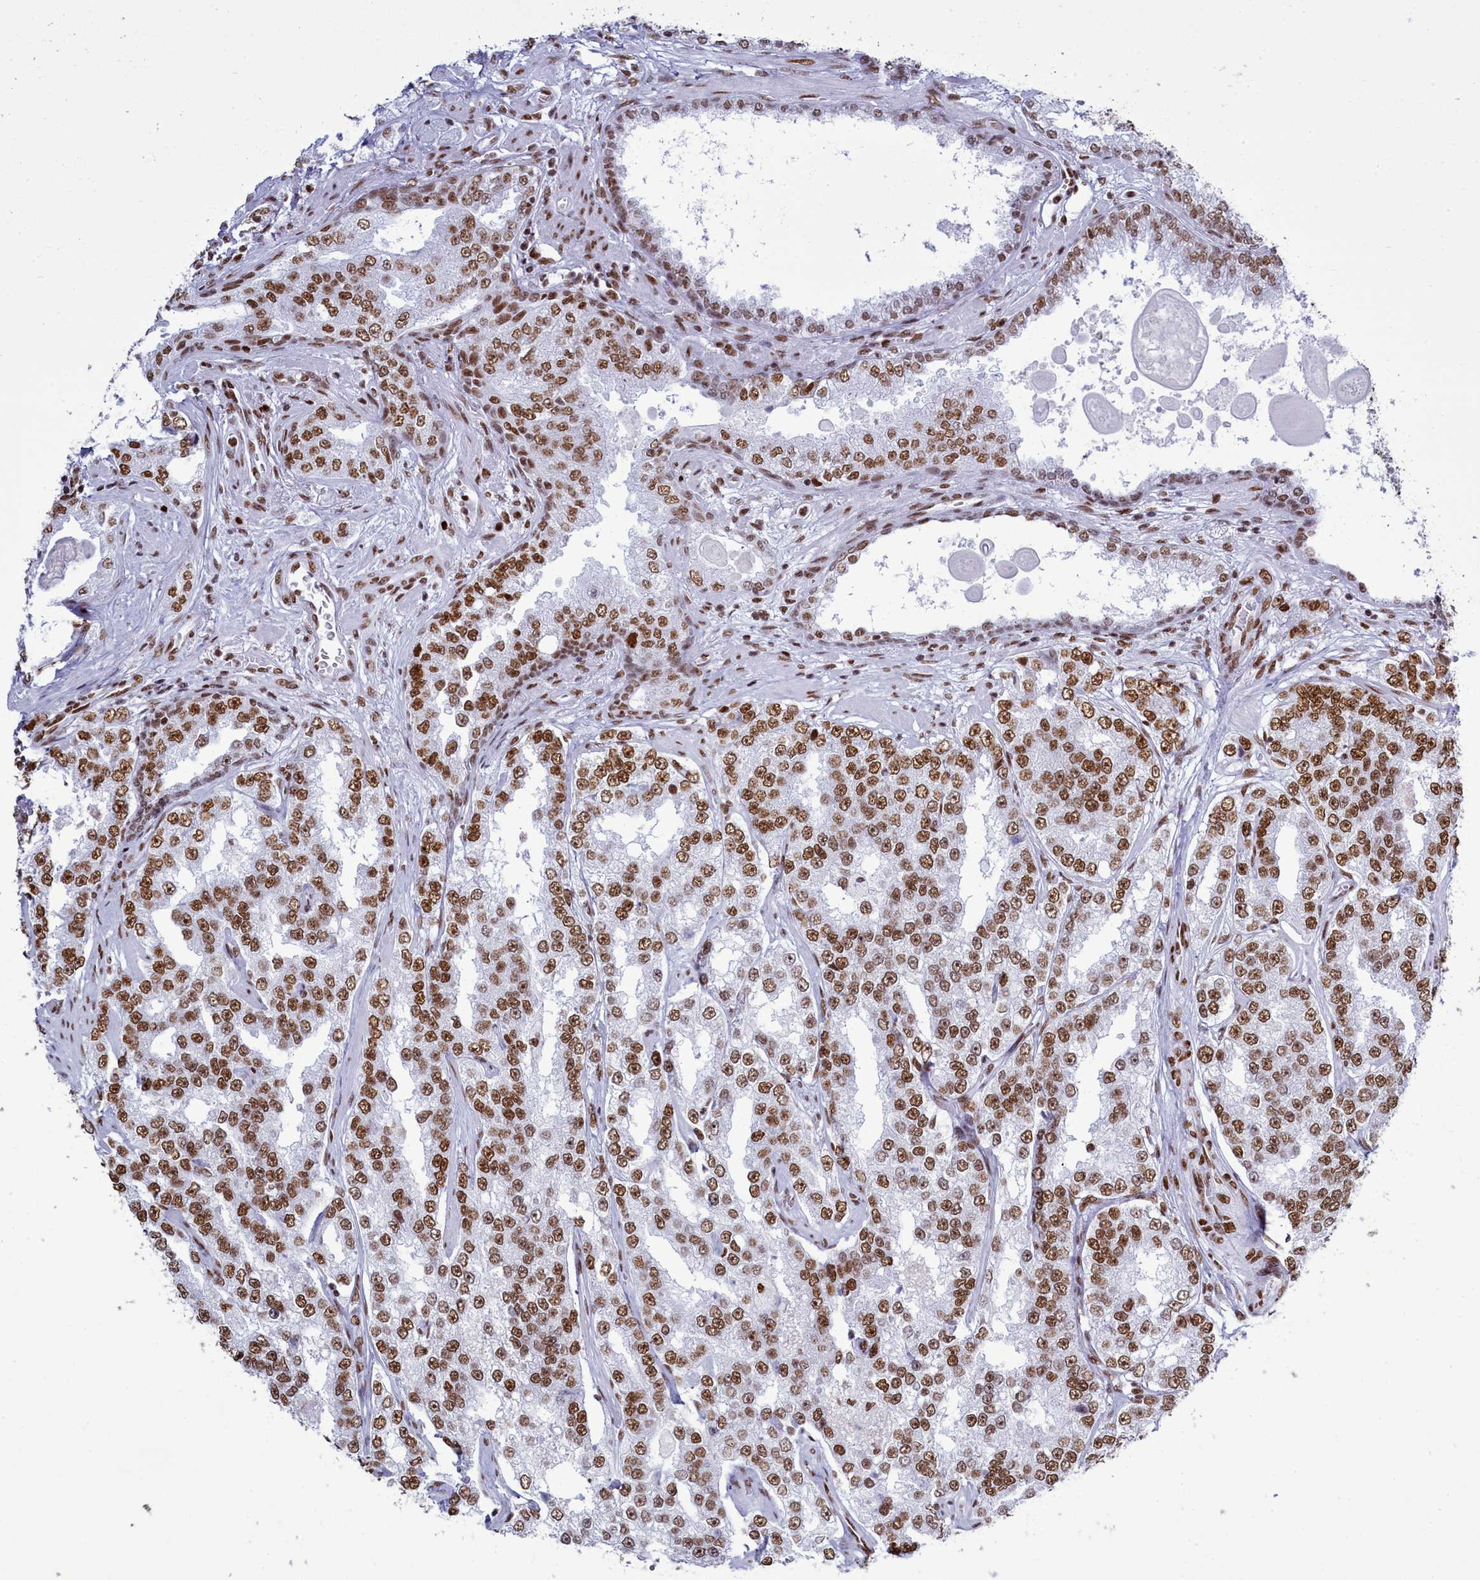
{"staining": {"intensity": "moderate", "quantity": ">75%", "location": "nuclear"}, "tissue": "prostate cancer", "cell_type": "Tumor cells", "image_type": "cancer", "snomed": [{"axis": "morphology", "description": "Normal tissue, NOS"}, {"axis": "morphology", "description": "Adenocarcinoma, High grade"}, {"axis": "topography", "description": "Prostate"}], "caption": "There is medium levels of moderate nuclear staining in tumor cells of prostate adenocarcinoma (high-grade), as demonstrated by immunohistochemical staining (brown color).", "gene": "RALY", "patient": {"sex": "male", "age": 83}}